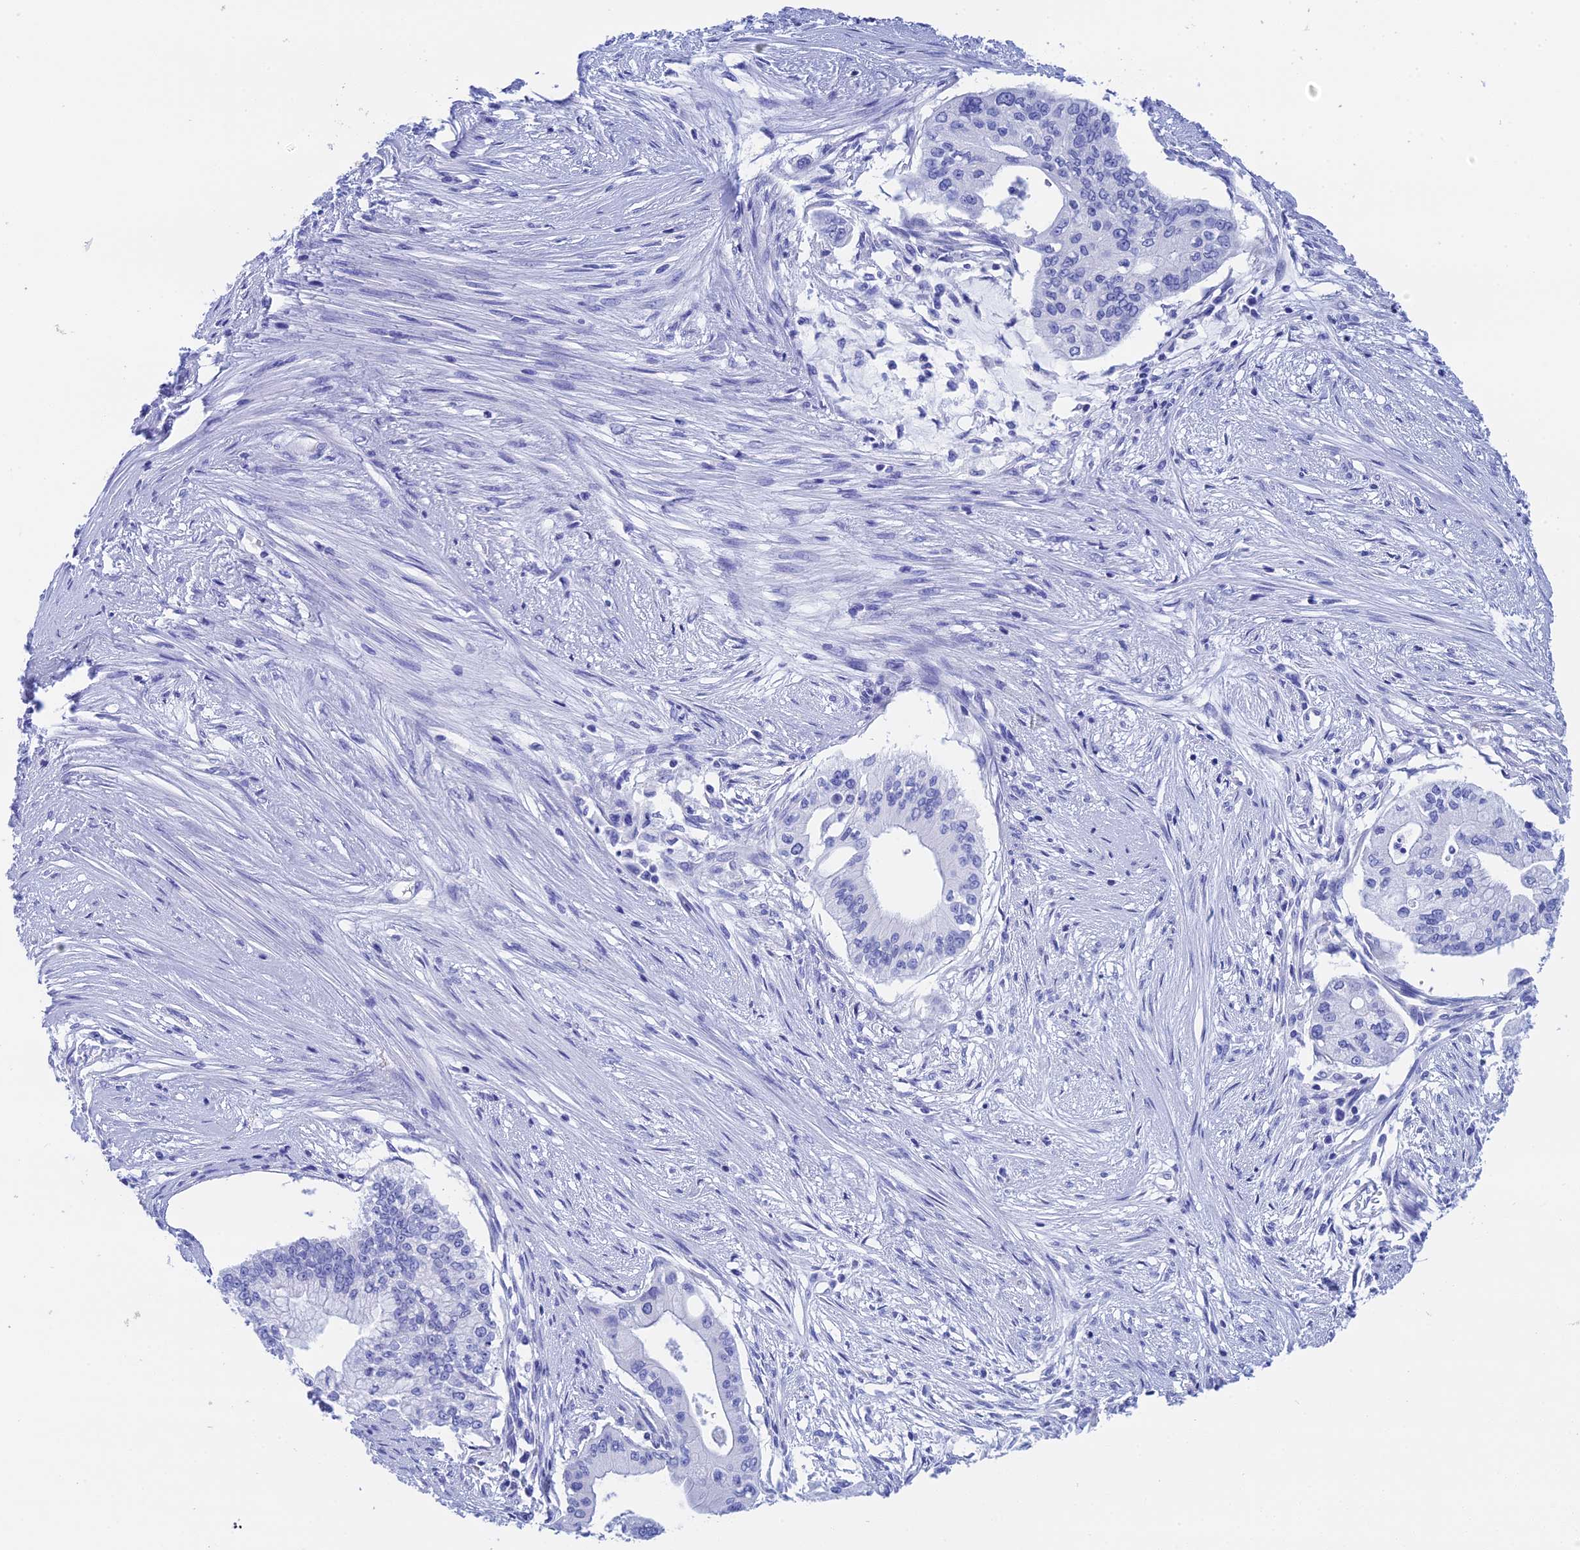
{"staining": {"intensity": "negative", "quantity": "none", "location": "none"}, "tissue": "pancreatic cancer", "cell_type": "Tumor cells", "image_type": "cancer", "snomed": [{"axis": "morphology", "description": "Adenocarcinoma, NOS"}, {"axis": "topography", "description": "Pancreas"}], "caption": "IHC photomicrograph of pancreatic cancer stained for a protein (brown), which demonstrates no expression in tumor cells. The staining is performed using DAB (3,3'-diaminobenzidine) brown chromogen with nuclei counter-stained in using hematoxylin.", "gene": "TEX101", "patient": {"sex": "male", "age": 46}}